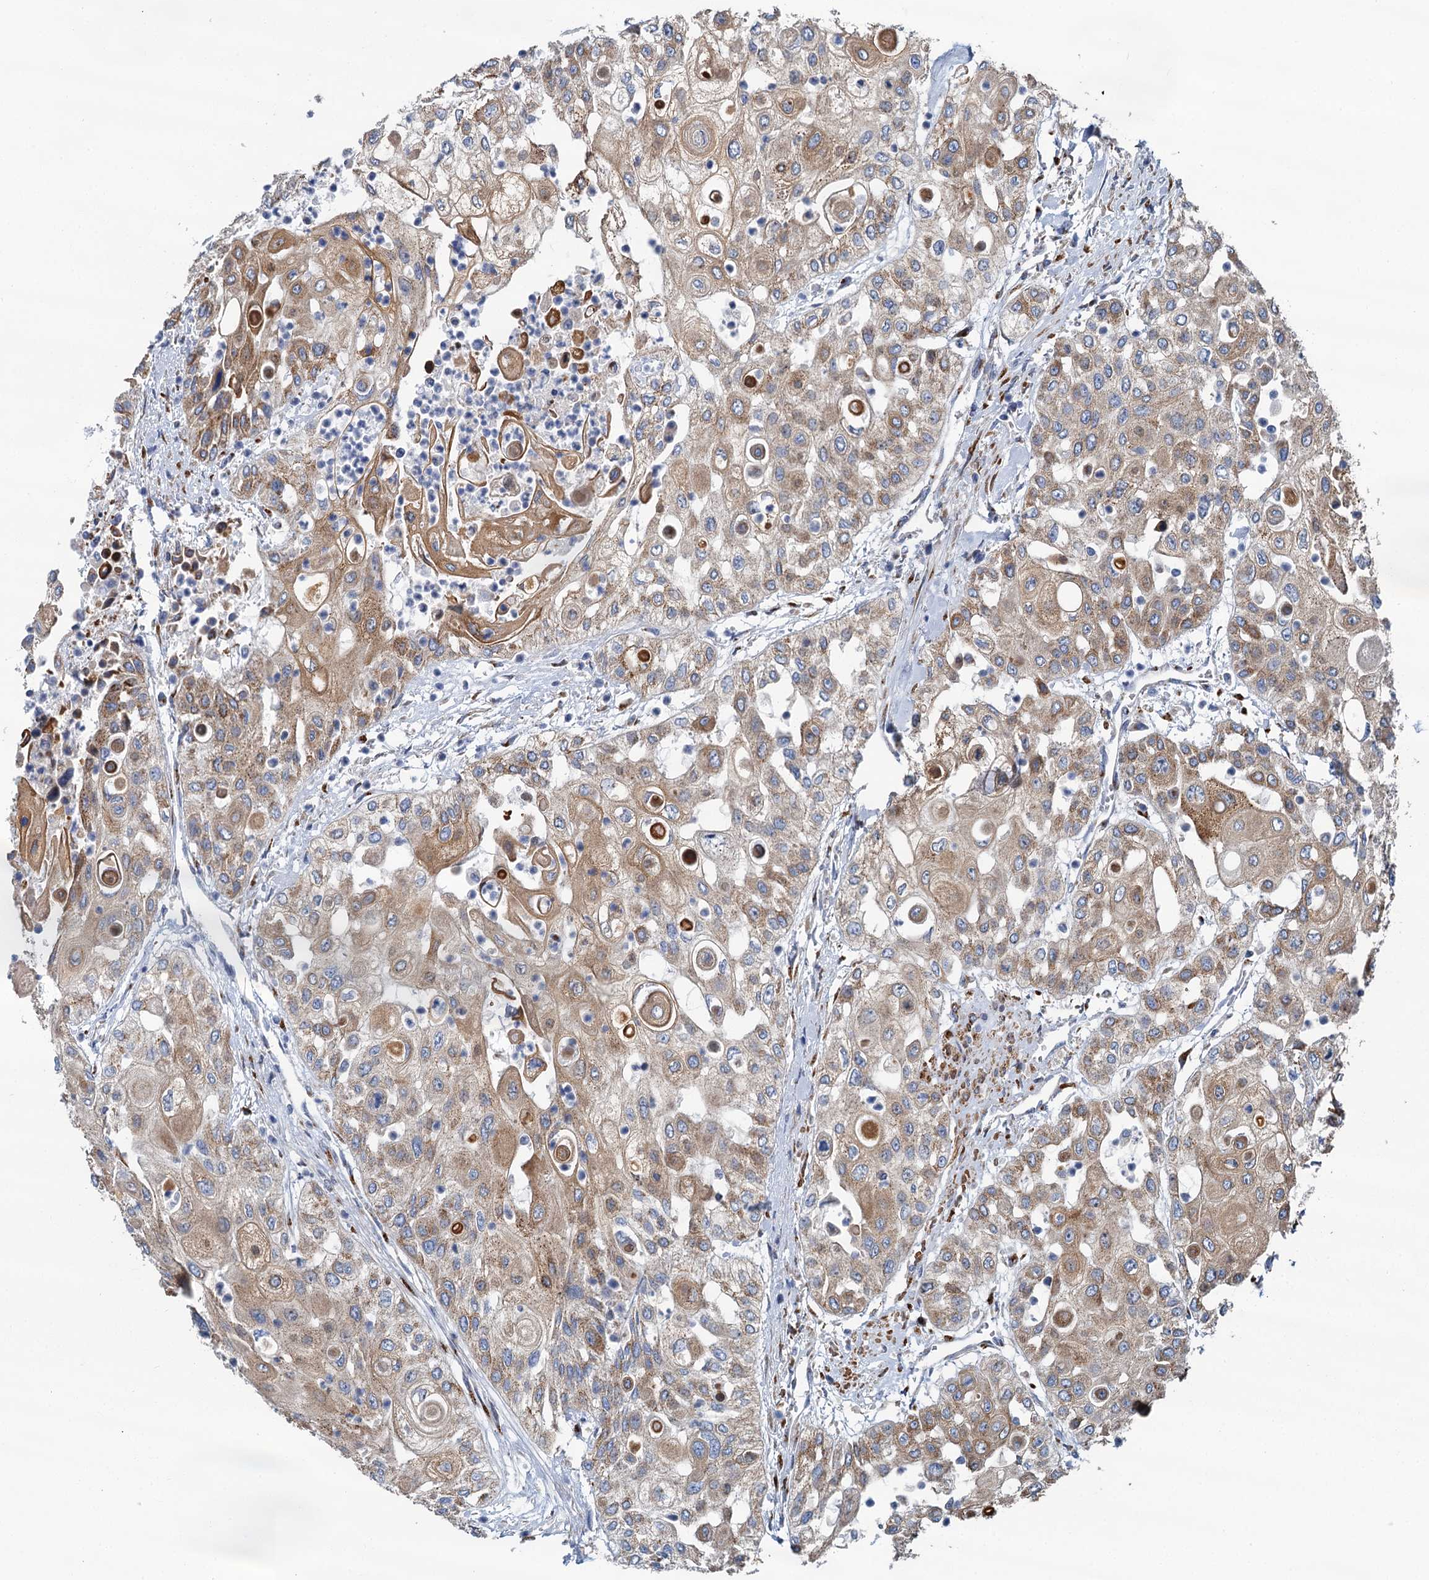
{"staining": {"intensity": "moderate", "quantity": "25%-75%", "location": "cytoplasmic/membranous"}, "tissue": "urothelial cancer", "cell_type": "Tumor cells", "image_type": "cancer", "snomed": [{"axis": "morphology", "description": "Urothelial carcinoma, High grade"}, {"axis": "topography", "description": "Urinary bladder"}], "caption": "Urothelial cancer stained with immunohistochemistry (IHC) displays moderate cytoplasmic/membranous positivity in approximately 25%-75% of tumor cells.", "gene": "BET1L", "patient": {"sex": "female", "age": 79}}